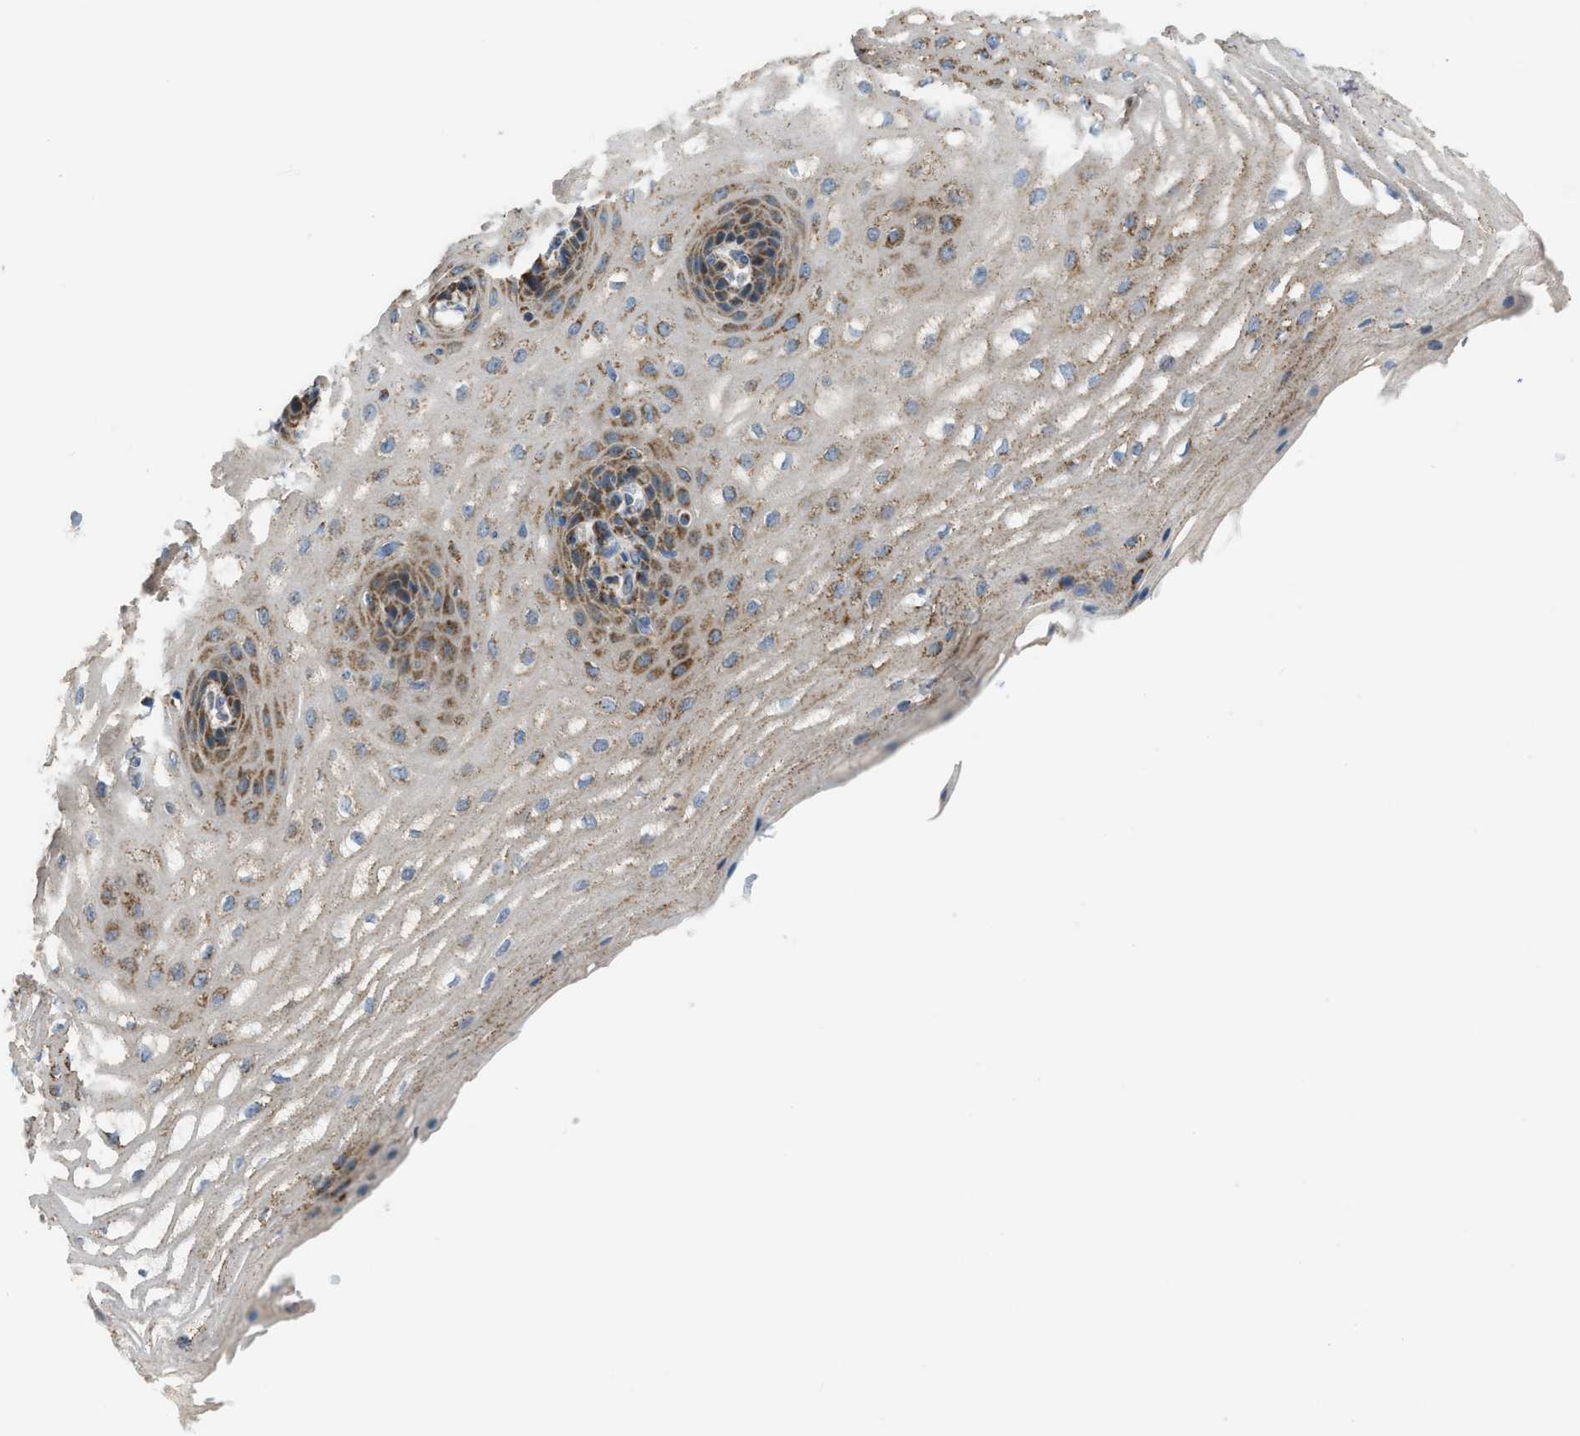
{"staining": {"intensity": "moderate", "quantity": "25%-75%", "location": "cytoplasmic/membranous"}, "tissue": "esophagus", "cell_type": "Squamous epithelial cells", "image_type": "normal", "snomed": [{"axis": "morphology", "description": "Normal tissue, NOS"}, {"axis": "topography", "description": "Esophagus"}], "caption": "This micrograph demonstrates unremarkable esophagus stained with immunohistochemistry to label a protein in brown. The cytoplasmic/membranous of squamous epithelial cells show moderate positivity for the protein. Nuclei are counter-stained blue.", "gene": "ETFB", "patient": {"sex": "male", "age": 54}}